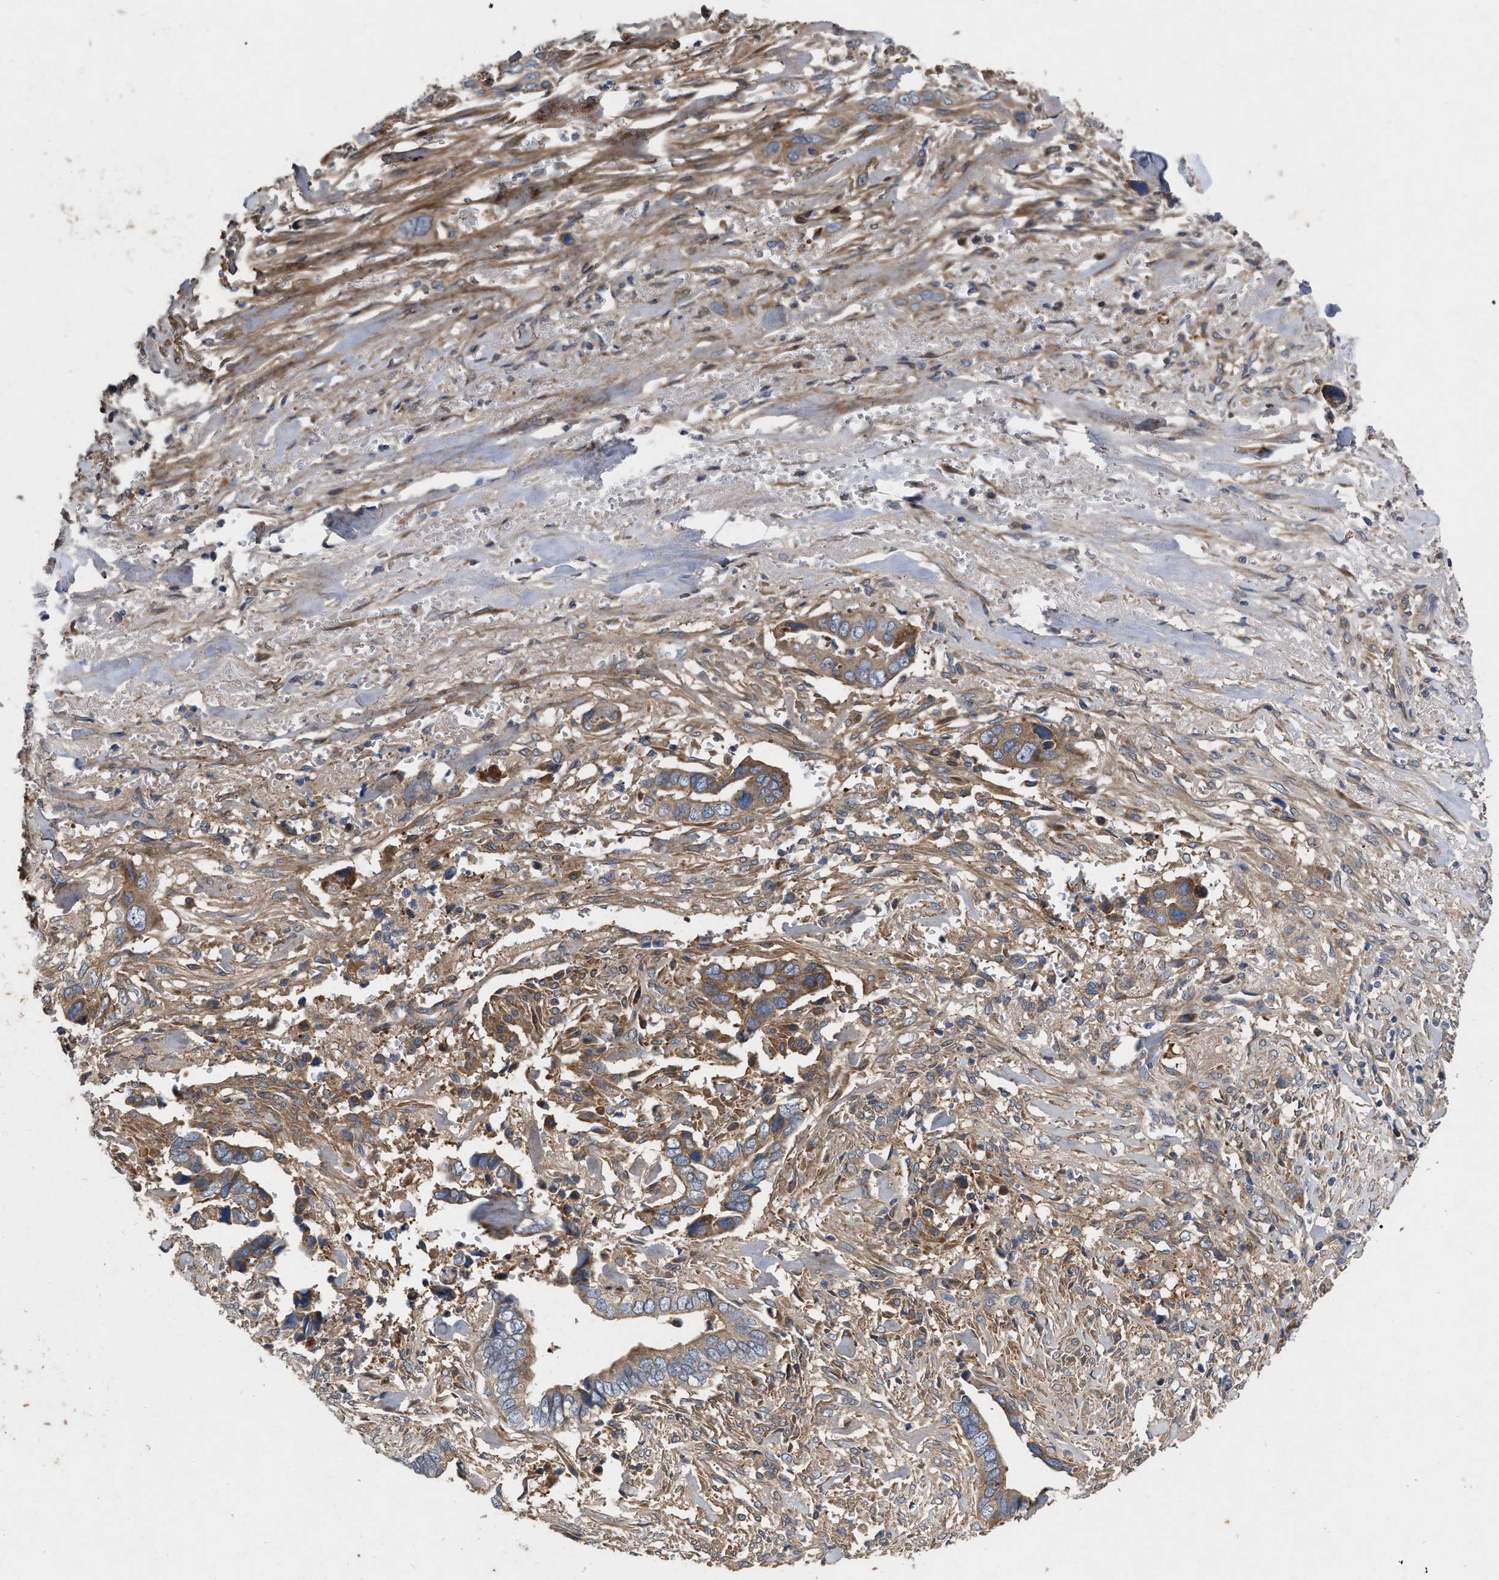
{"staining": {"intensity": "moderate", "quantity": ">75%", "location": "cytoplasmic/membranous"}, "tissue": "liver cancer", "cell_type": "Tumor cells", "image_type": "cancer", "snomed": [{"axis": "morphology", "description": "Cholangiocarcinoma"}, {"axis": "topography", "description": "Liver"}], "caption": "Tumor cells exhibit medium levels of moderate cytoplasmic/membranous staining in about >75% of cells in human cholangiocarcinoma (liver). The protein of interest is shown in brown color, while the nuclei are stained blue.", "gene": "CDKN2C", "patient": {"sex": "female", "age": 79}}